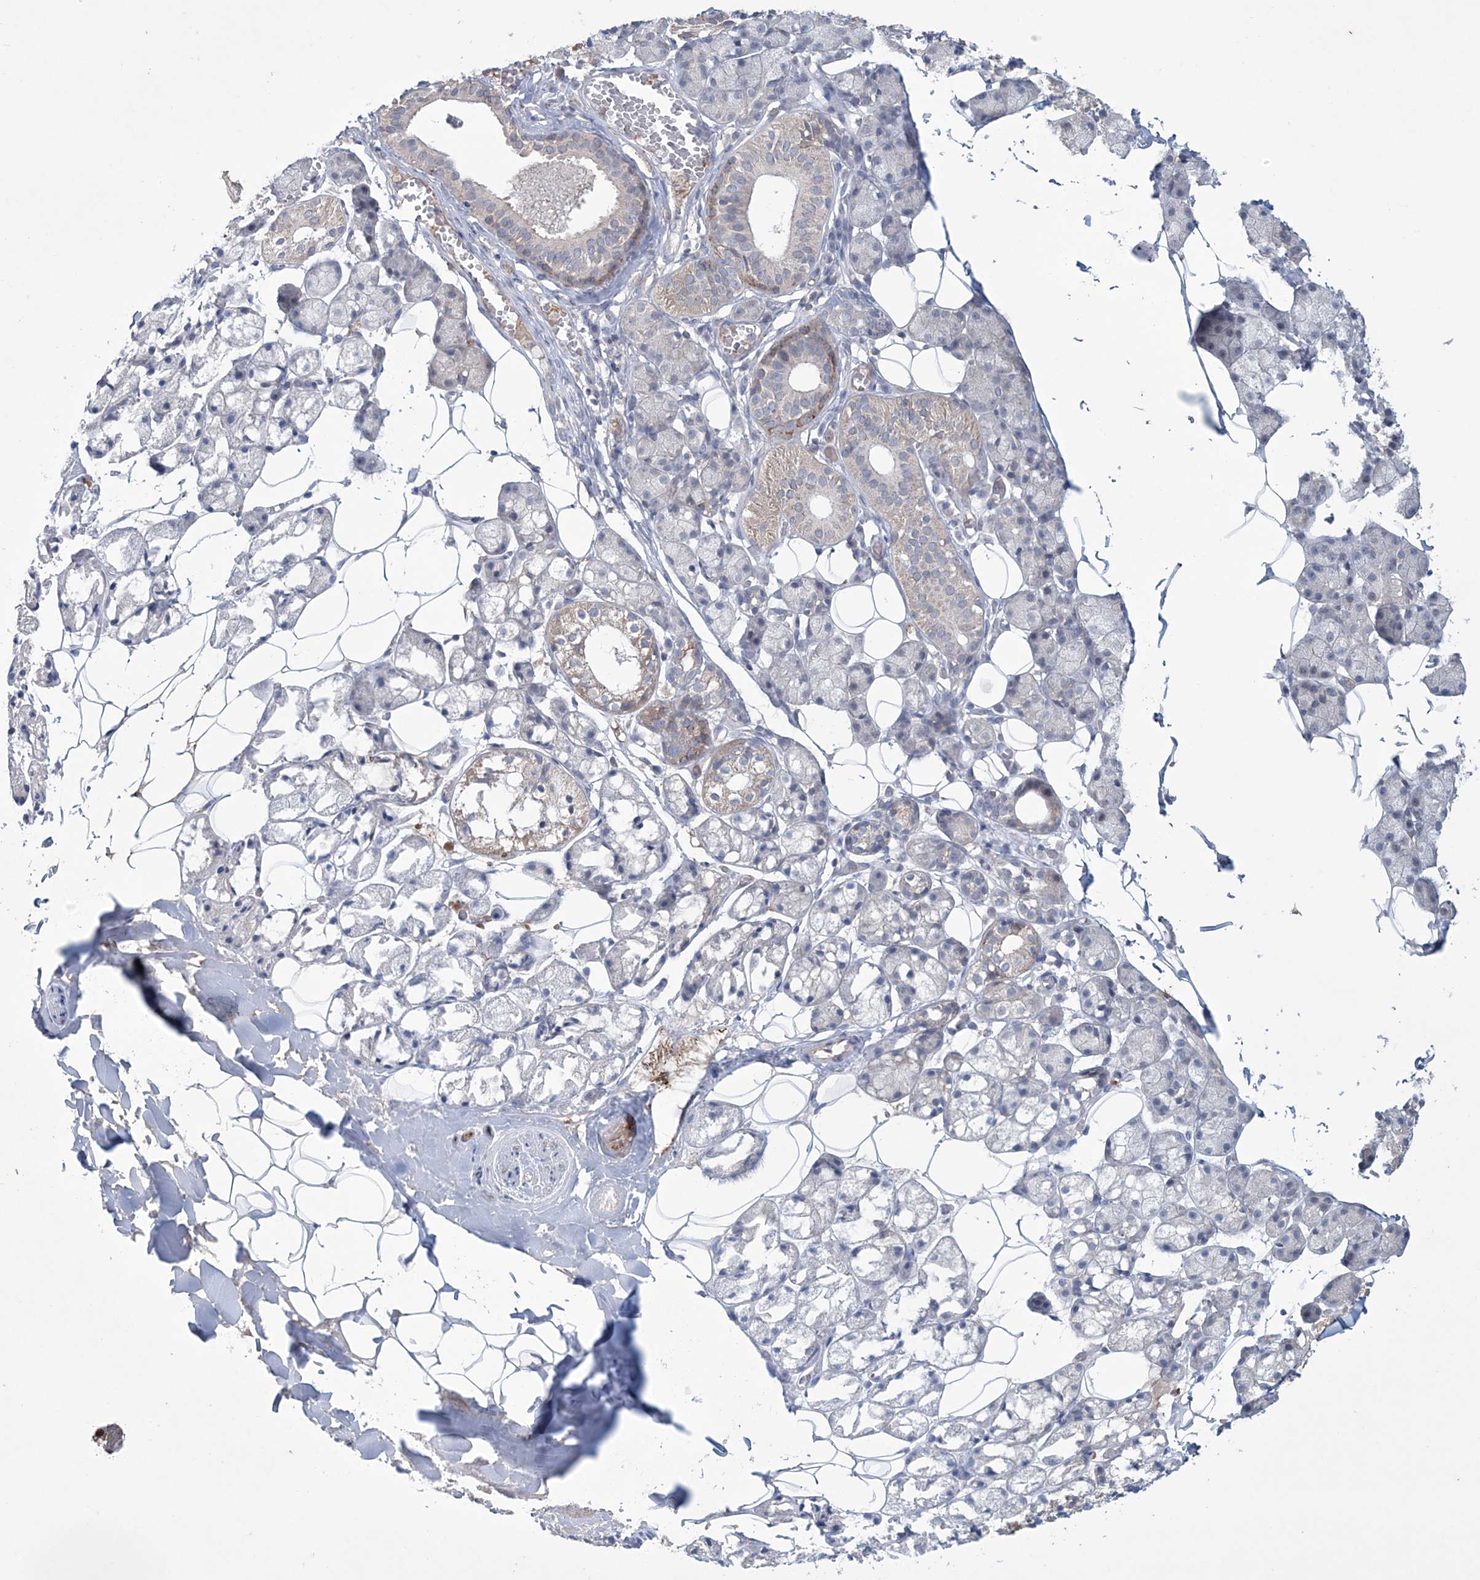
{"staining": {"intensity": "negative", "quantity": "none", "location": "none"}, "tissue": "salivary gland", "cell_type": "Glandular cells", "image_type": "normal", "snomed": [{"axis": "morphology", "description": "Normal tissue, NOS"}, {"axis": "topography", "description": "Salivary gland"}], "caption": "Immunohistochemistry photomicrograph of unremarkable salivary gland stained for a protein (brown), which exhibits no expression in glandular cells. (DAB immunohistochemistry with hematoxylin counter stain).", "gene": "DPCD", "patient": {"sex": "female", "age": 33}}